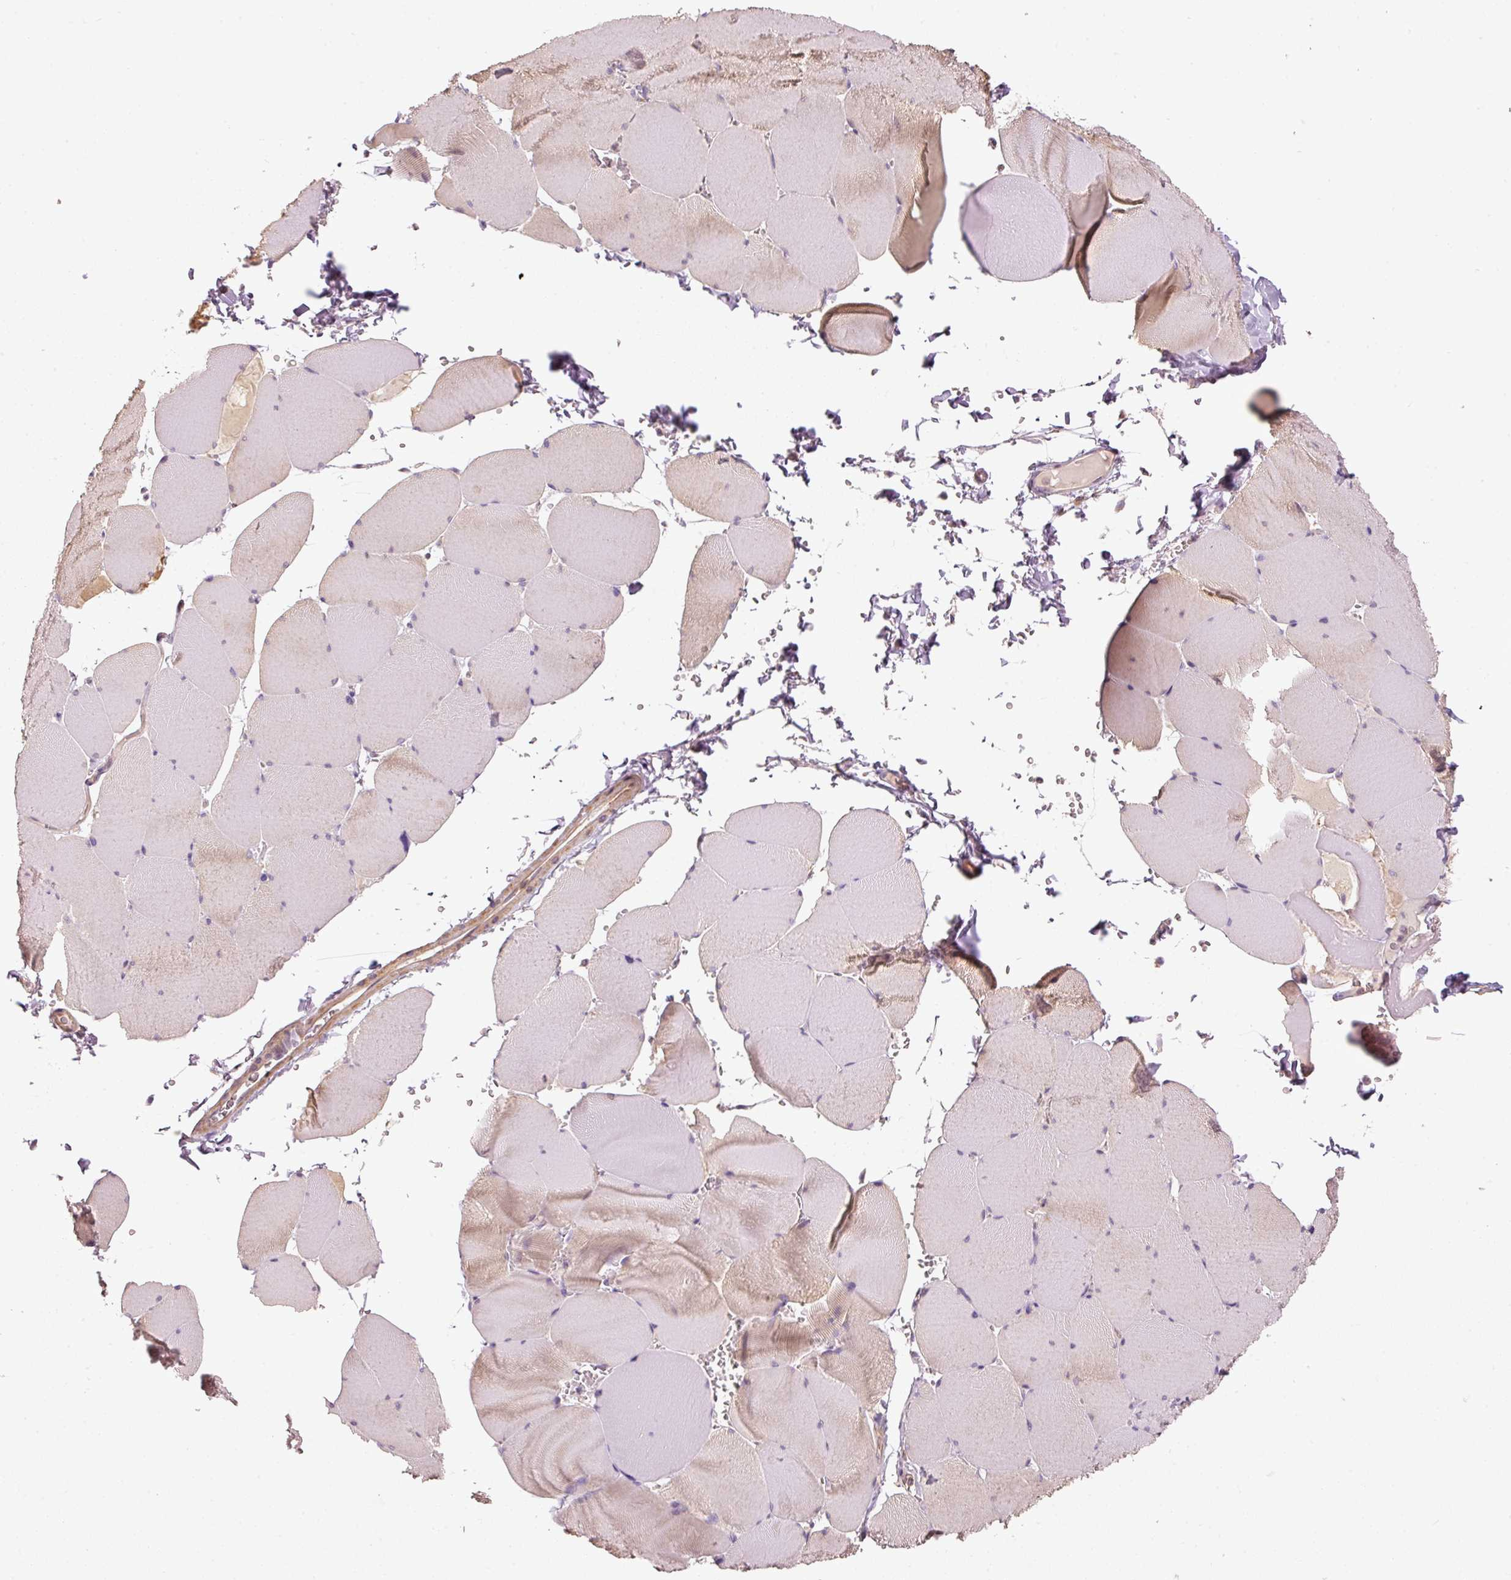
{"staining": {"intensity": "weak", "quantity": "25%-75%", "location": "cytoplasmic/membranous"}, "tissue": "skeletal muscle", "cell_type": "Myocytes", "image_type": "normal", "snomed": [{"axis": "morphology", "description": "Normal tissue, NOS"}, {"axis": "topography", "description": "Skeletal muscle"}, {"axis": "topography", "description": "Head-Neck"}], "caption": "Protein expression analysis of unremarkable human skeletal muscle reveals weak cytoplasmic/membranous staining in approximately 25%-75% of myocytes. Using DAB (3,3'-diaminobenzidine) (brown) and hematoxylin (blue) stains, captured at high magnification using brightfield microscopy.", "gene": "MAP10", "patient": {"sex": "male", "age": 66}}